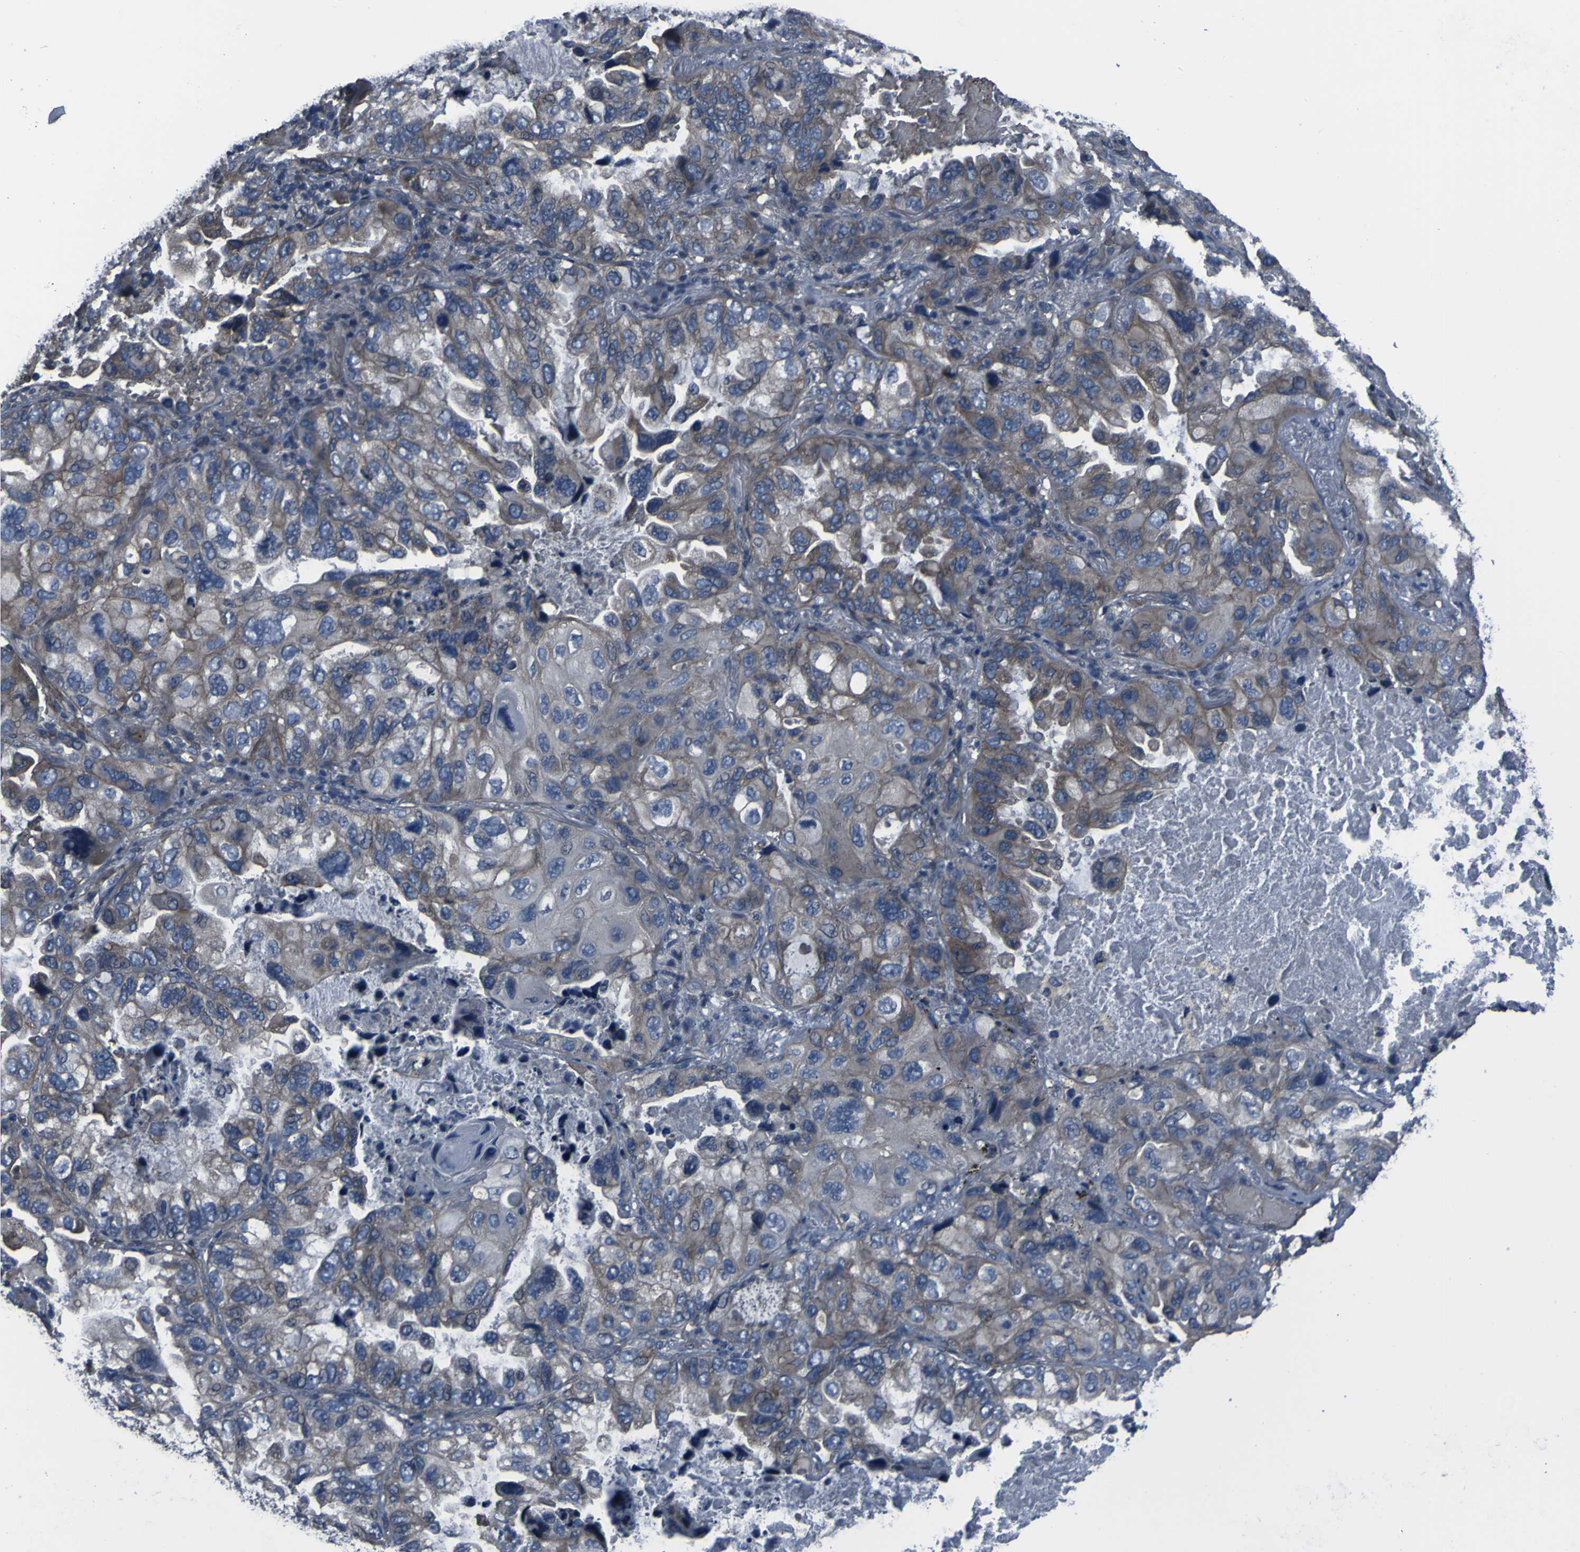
{"staining": {"intensity": "weak", "quantity": "25%-75%", "location": "cytoplasmic/membranous"}, "tissue": "lung cancer", "cell_type": "Tumor cells", "image_type": "cancer", "snomed": [{"axis": "morphology", "description": "Squamous cell carcinoma, NOS"}, {"axis": "topography", "description": "Lung"}], "caption": "IHC of human lung cancer (squamous cell carcinoma) reveals low levels of weak cytoplasmic/membranous positivity in approximately 25%-75% of tumor cells.", "gene": "GRAMD1A", "patient": {"sex": "female", "age": 73}}